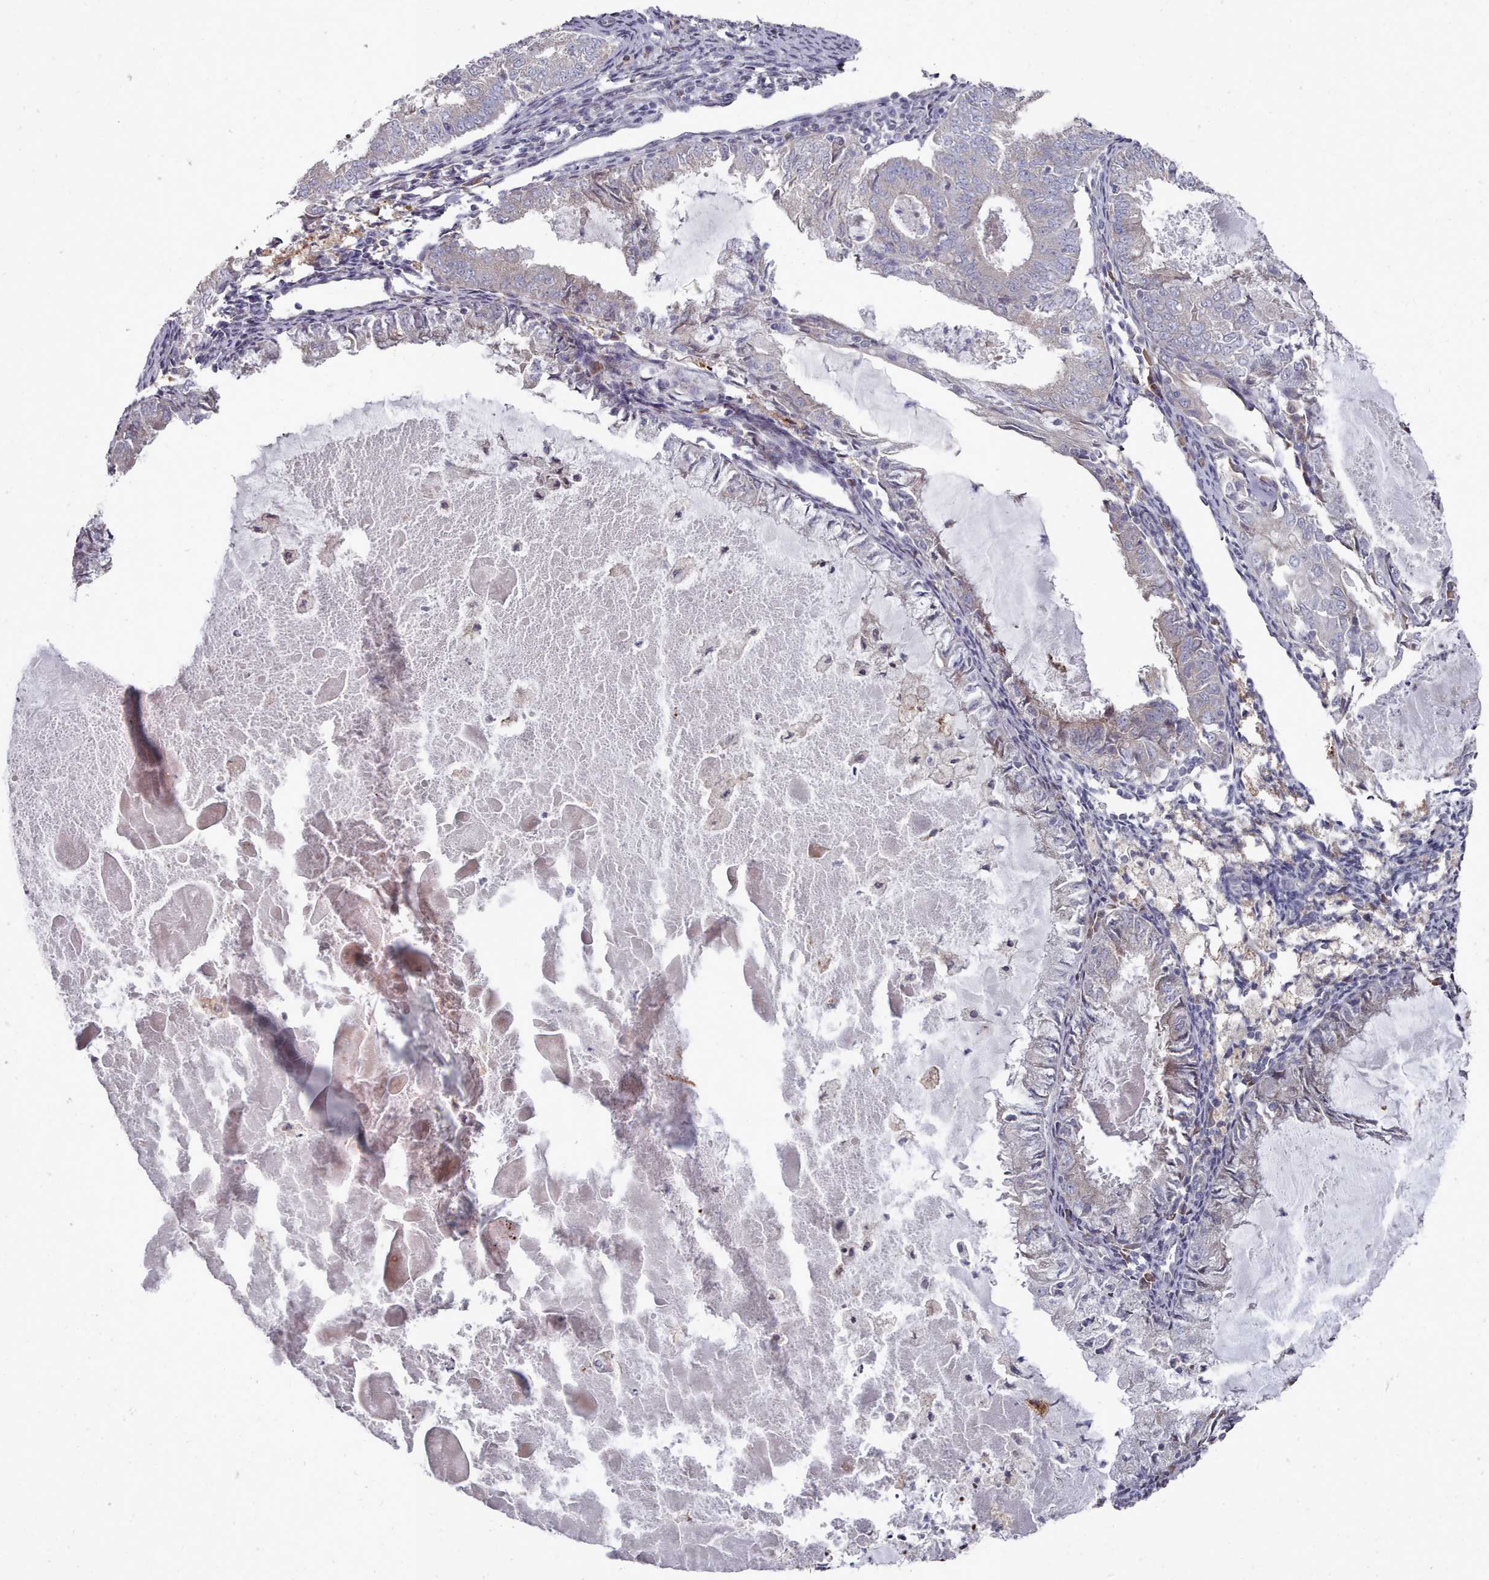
{"staining": {"intensity": "negative", "quantity": "none", "location": "none"}, "tissue": "endometrial cancer", "cell_type": "Tumor cells", "image_type": "cancer", "snomed": [{"axis": "morphology", "description": "Adenocarcinoma, NOS"}, {"axis": "topography", "description": "Endometrium"}], "caption": "An image of endometrial adenocarcinoma stained for a protein exhibits no brown staining in tumor cells.", "gene": "ACKR3", "patient": {"sex": "female", "age": 57}}